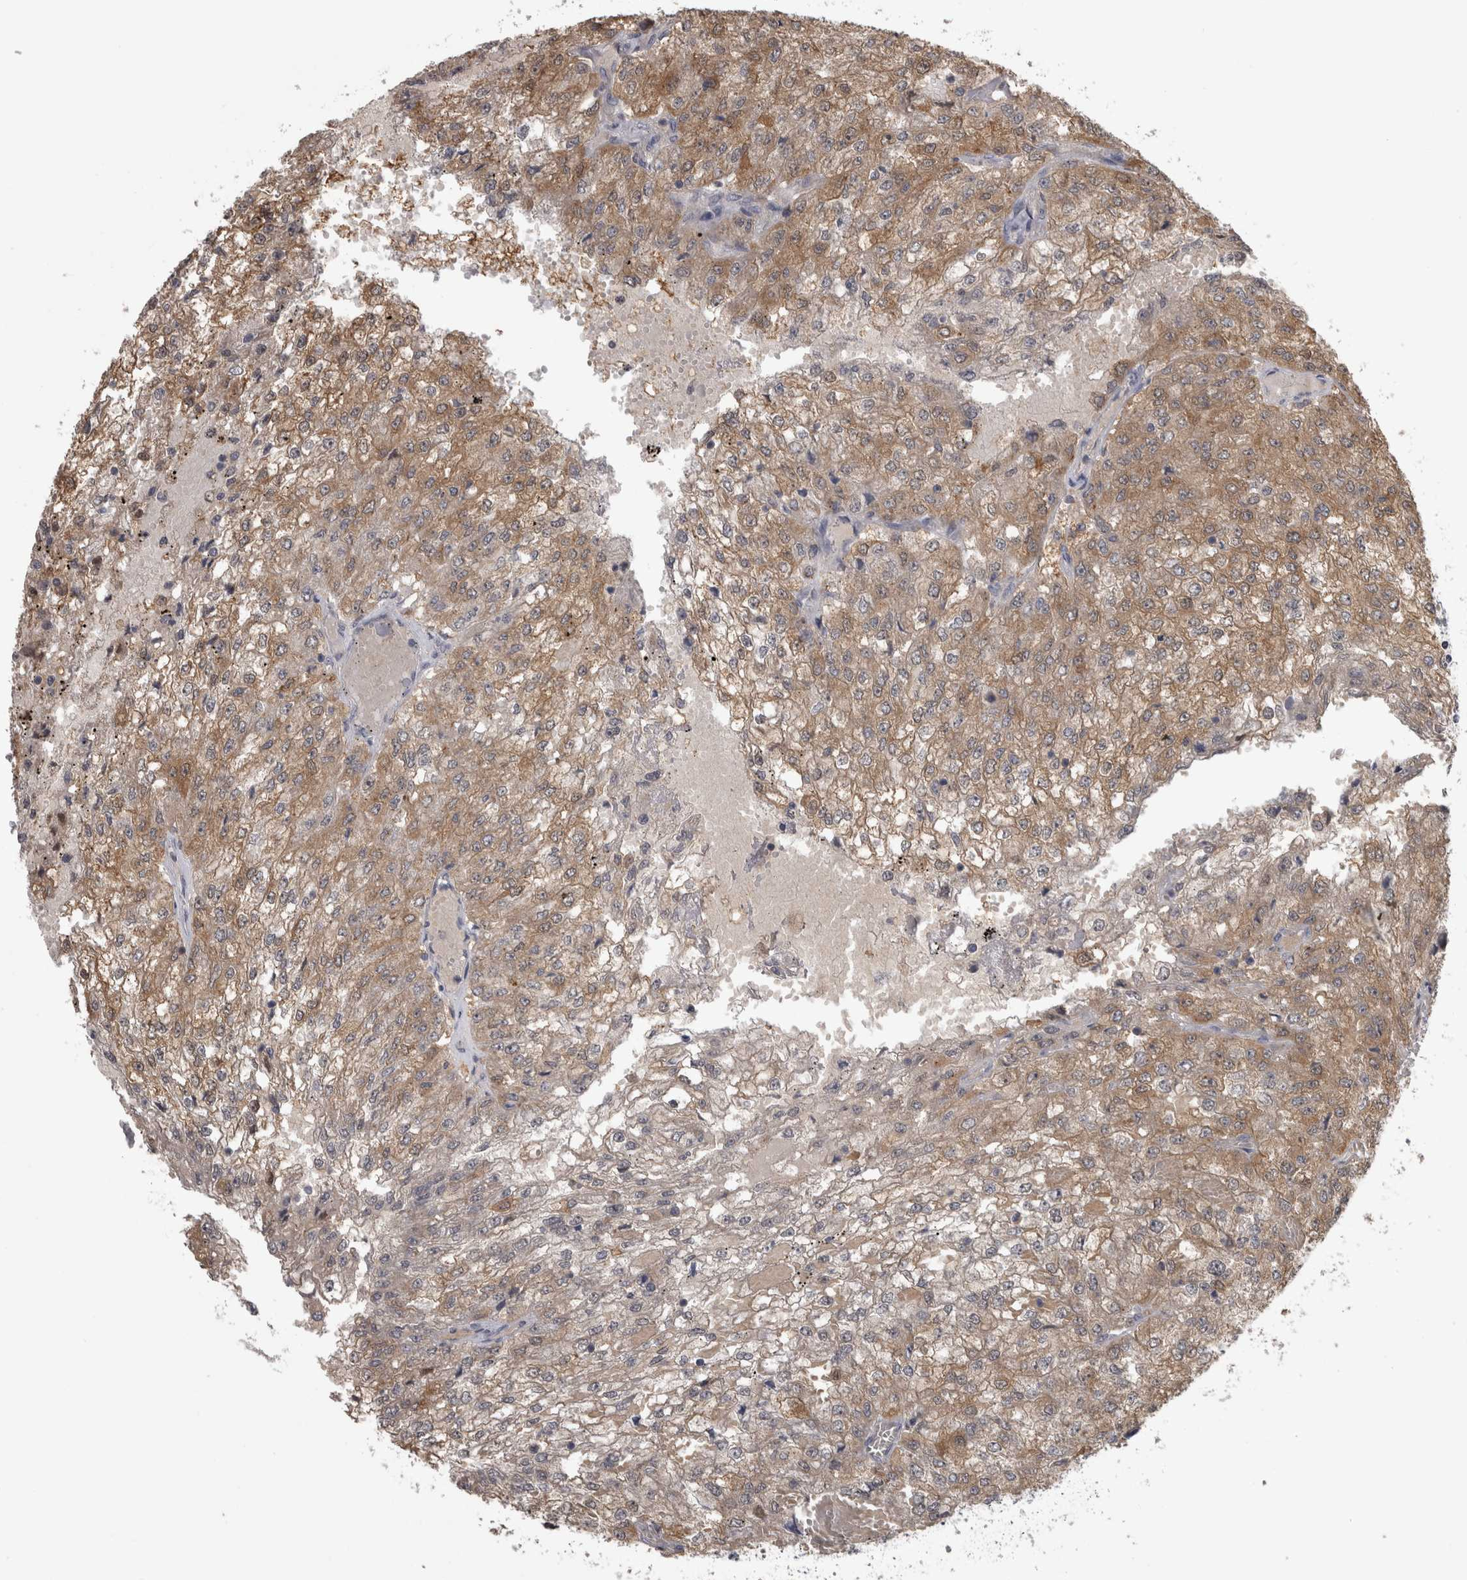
{"staining": {"intensity": "moderate", "quantity": ">75%", "location": "cytoplasmic/membranous"}, "tissue": "renal cancer", "cell_type": "Tumor cells", "image_type": "cancer", "snomed": [{"axis": "morphology", "description": "Adenocarcinoma, NOS"}, {"axis": "topography", "description": "Kidney"}], "caption": "Protein expression analysis of human renal cancer reveals moderate cytoplasmic/membranous staining in about >75% of tumor cells. Immunohistochemistry (ihc) stains the protein in brown and the nuclei are stained blue.", "gene": "APRT", "patient": {"sex": "female", "age": 54}}